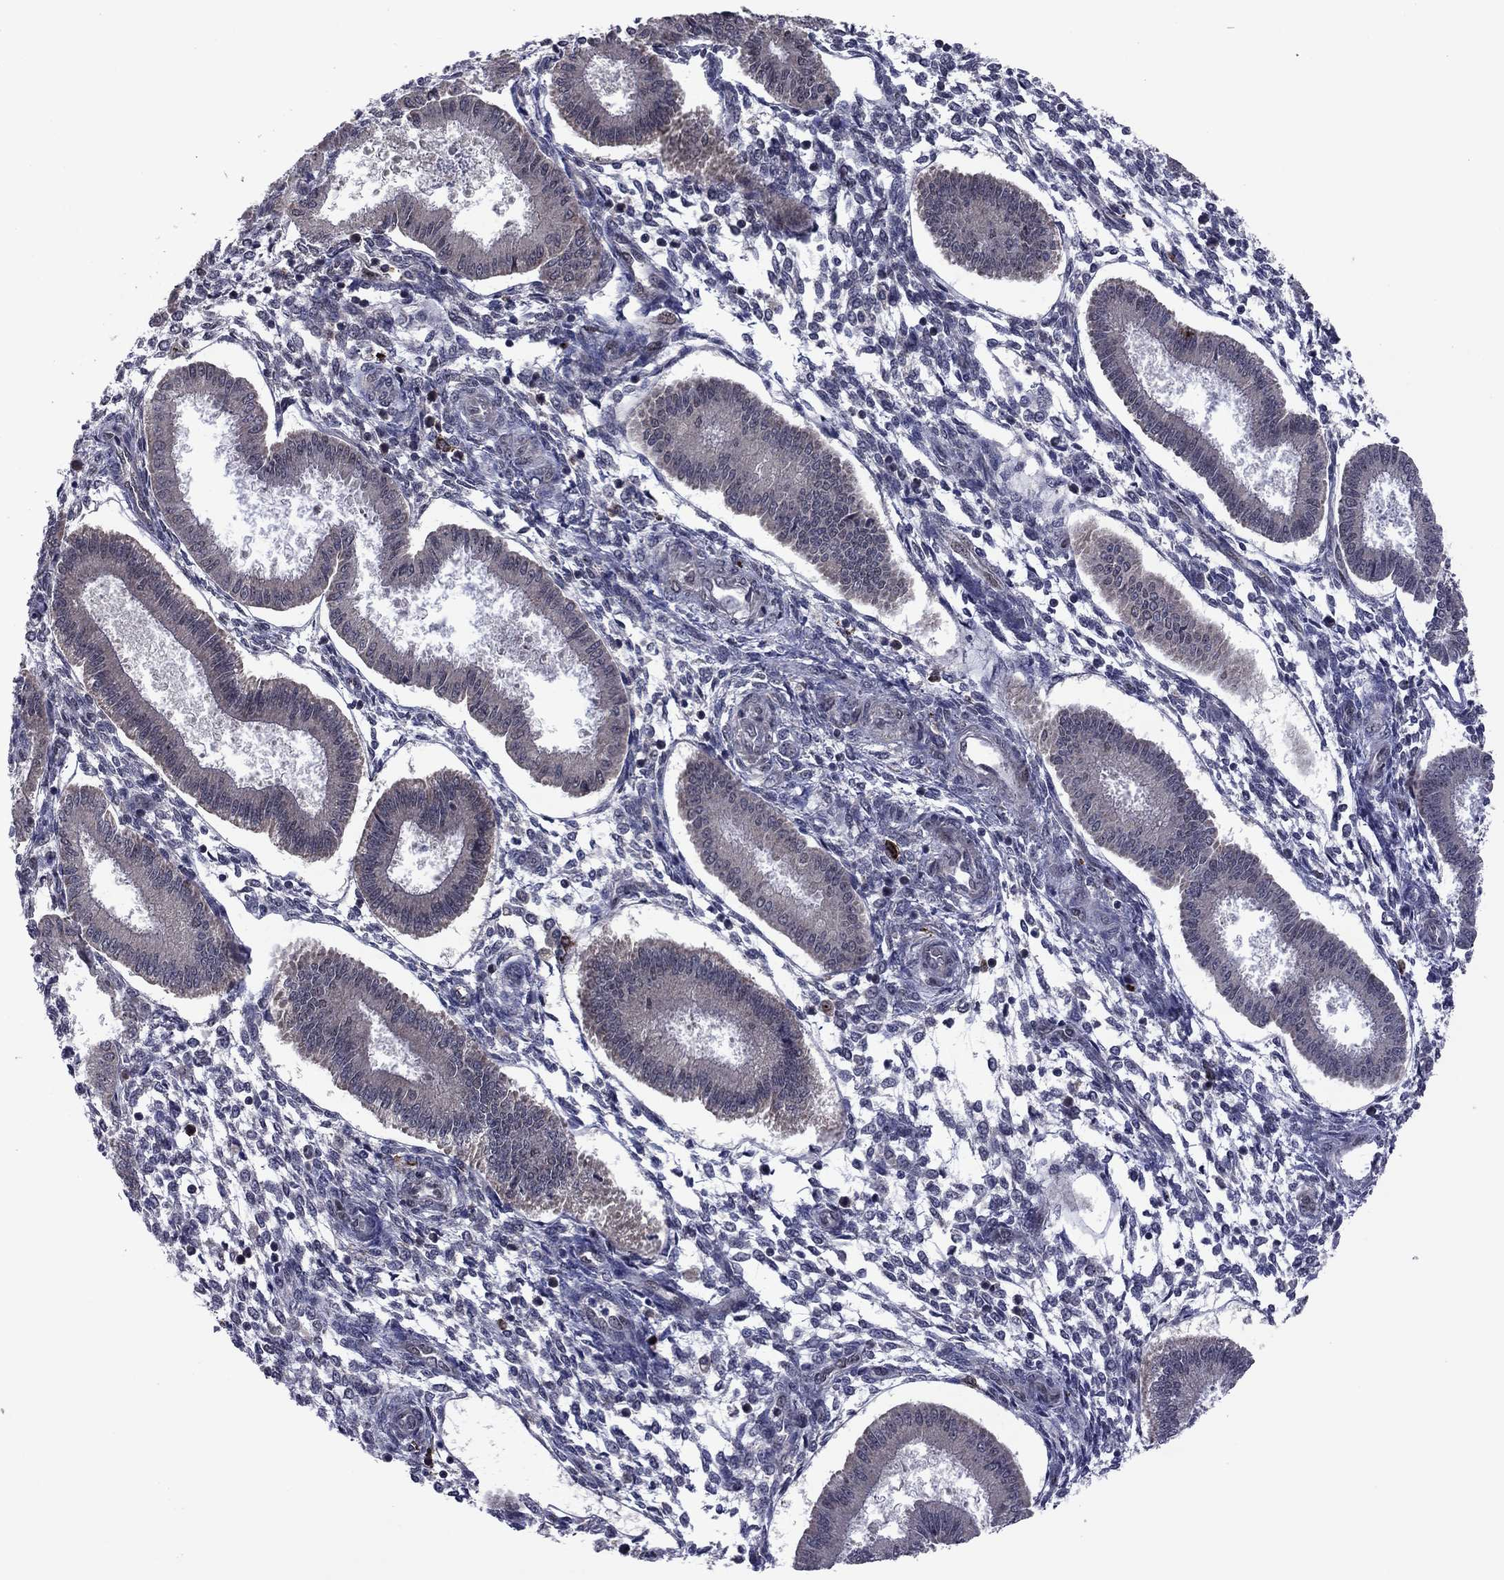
{"staining": {"intensity": "negative", "quantity": "none", "location": "none"}, "tissue": "endometrium", "cell_type": "Cells in endometrial stroma", "image_type": "normal", "snomed": [{"axis": "morphology", "description": "Normal tissue, NOS"}, {"axis": "topography", "description": "Endometrium"}], "caption": "This is an IHC histopathology image of normal human endometrium. There is no positivity in cells in endometrial stroma.", "gene": "GPAA1", "patient": {"sex": "female", "age": 43}}